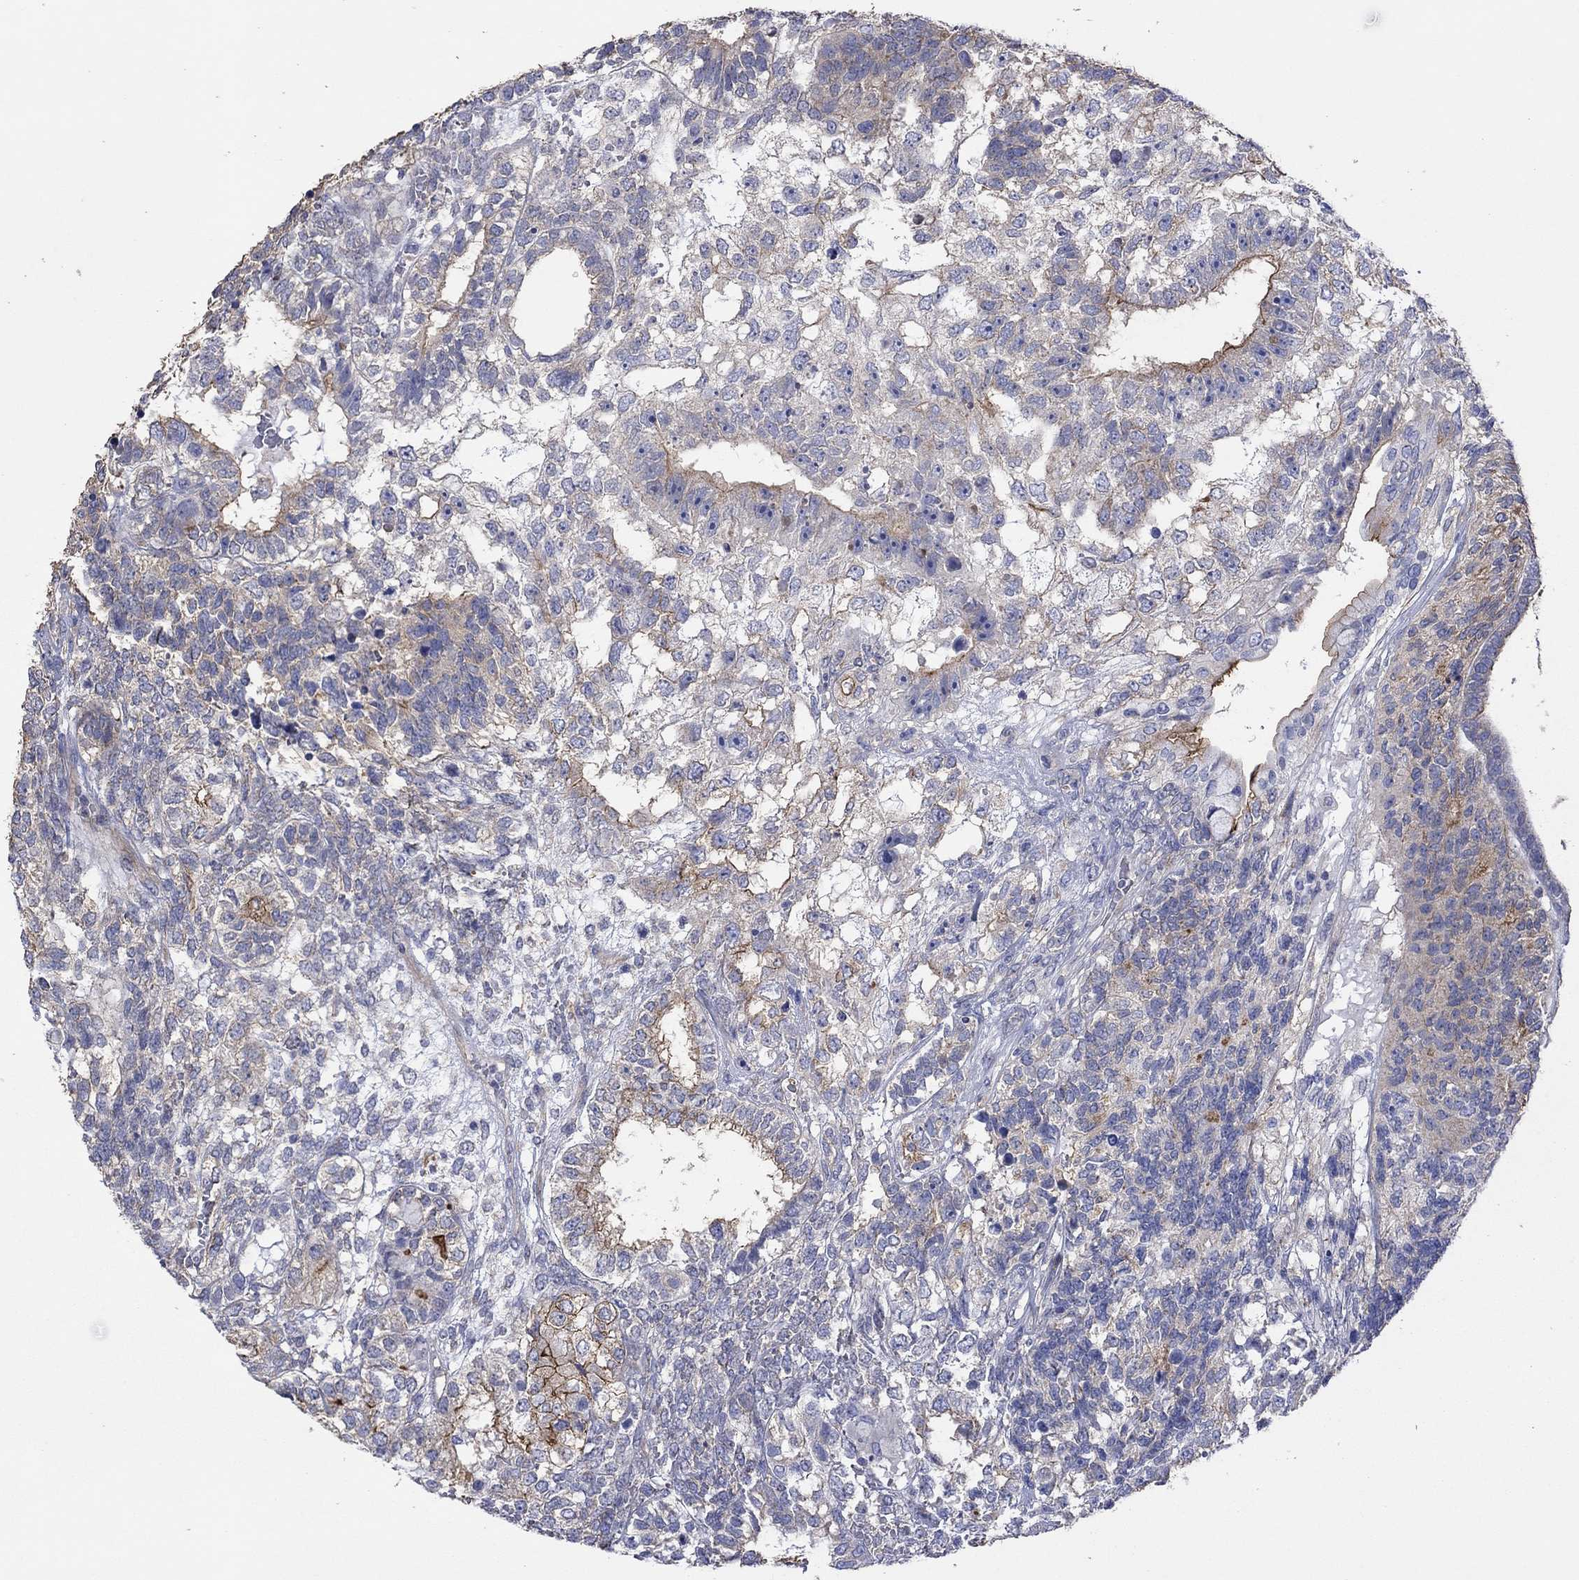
{"staining": {"intensity": "strong", "quantity": "<25%", "location": "cytoplasmic/membranous"}, "tissue": "testis cancer", "cell_type": "Tumor cells", "image_type": "cancer", "snomed": [{"axis": "morphology", "description": "Seminoma, NOS"}, {"axis": "morphology", "description": "Carcinoma, Embryonal, NOS"}, {"axis": "topography", "description": "Testis"}], "caption": "Testis seminoma was stained to show a protein in brown. There is medium levels of strong cytoplasmic/membranous positivity in approximately <25% of tumor cells. The staining is performed using DAB (3,3'-diaminobenzidine) brown chromogen to label protein expression. The nuclei are counter-stained blue using hematoxylin.", "gene": "TPRN", "patient": {"sex": "male", "age": 41}}